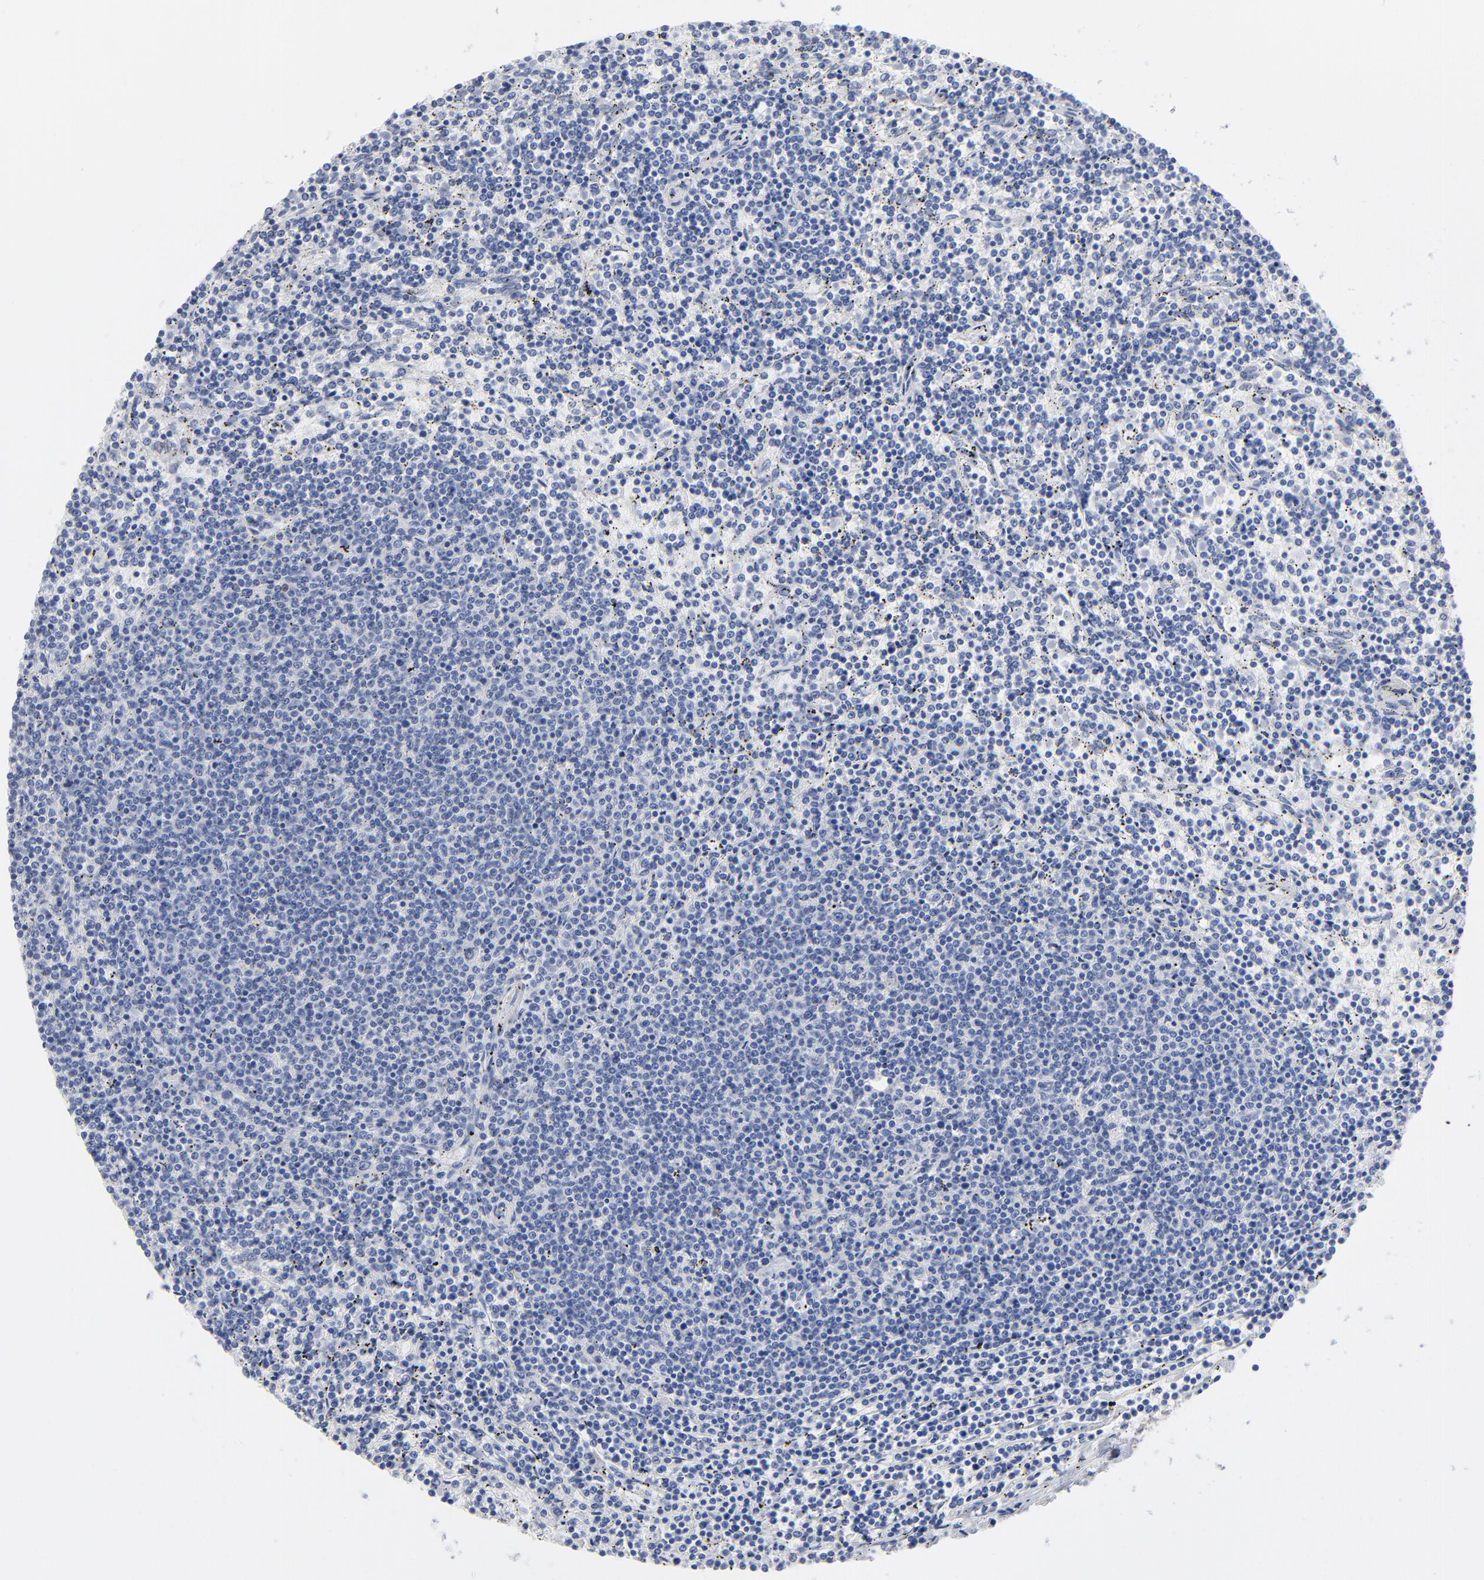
{"staining": {"intensity": "negative", "quantity": "none", "location": "none"}, "tissue": "lymphoma", "cell_type": "Tumor cells", "image_type": "cancer", "snomed": [{"axis": "morphology", "description": "Malignant lymphoma, non-Hodgkin's type, Low grade"}, {"axis": "topography", "description": "Spleen"}], "caption": "Immunohistochemistry (IHC) histopathology image of human malignant lymphoma, non-Hodgkin's type (low-grade) stained for a protein (brown), which demonstrates no expression in tumor cells. (IHC, brightfield microscopy, high magnification).", "gene": "CHCHD10", "patient": {"sex": "female", "age": 50}}